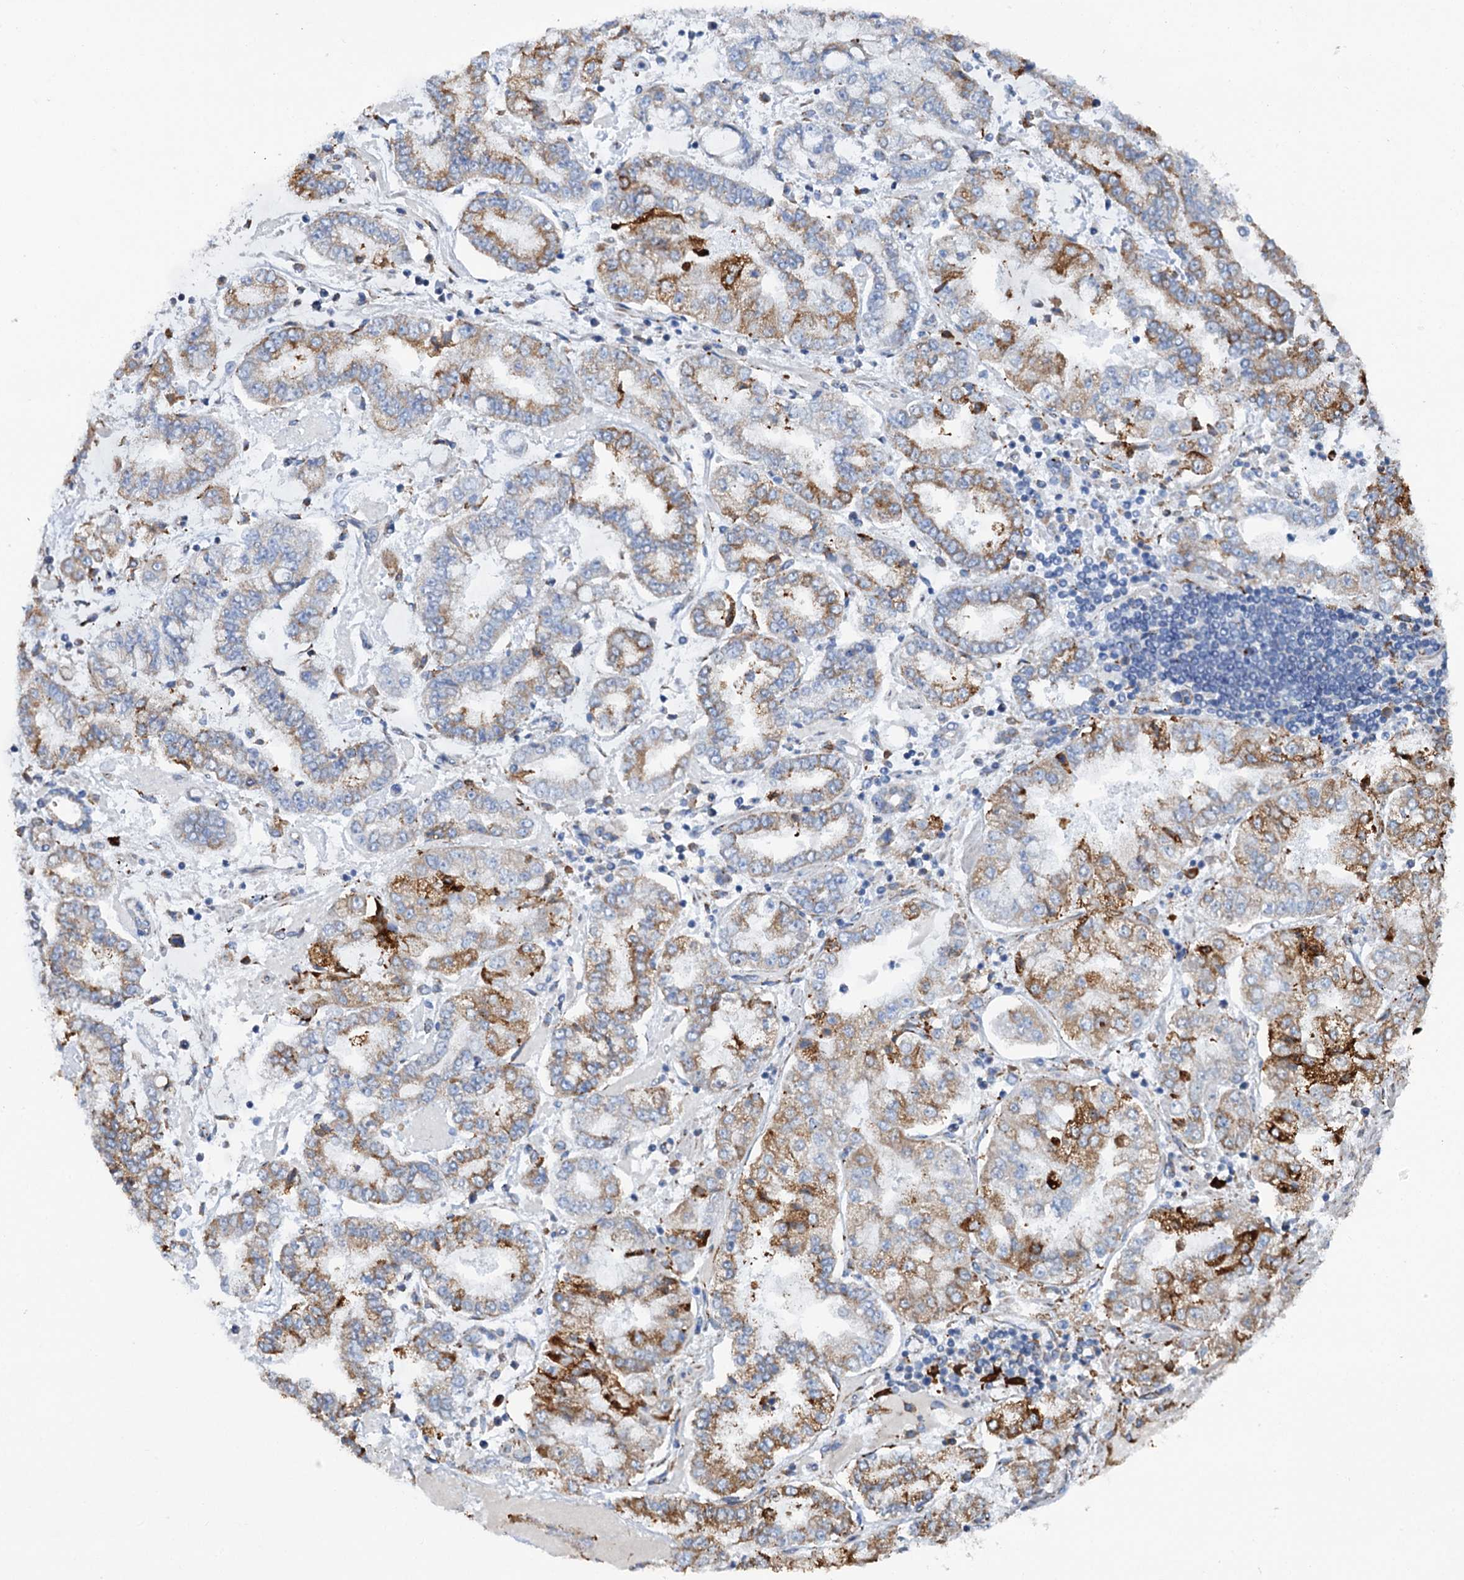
{"staining": {"intensity": "moderate", "quantity": "25%-75%", "location": "cytoplasmic/membranous"}, "tissue": "stomach cancer", "cell_type": "Tumor cells", "image_type": "cancer", "snomed": [{"axis": "morphology", "description": "Adenocarcinoma, NOS"}, {"axis": "topography", "description": "Stomach"}], "caption": "Protein expression analysis of human stomach cancer reveals moderate cytoplasmic/membranous positivity in about 25%-75% of tumor cells.", "gene": "SHE", "patient": {"sex": "male", "age": 76}}